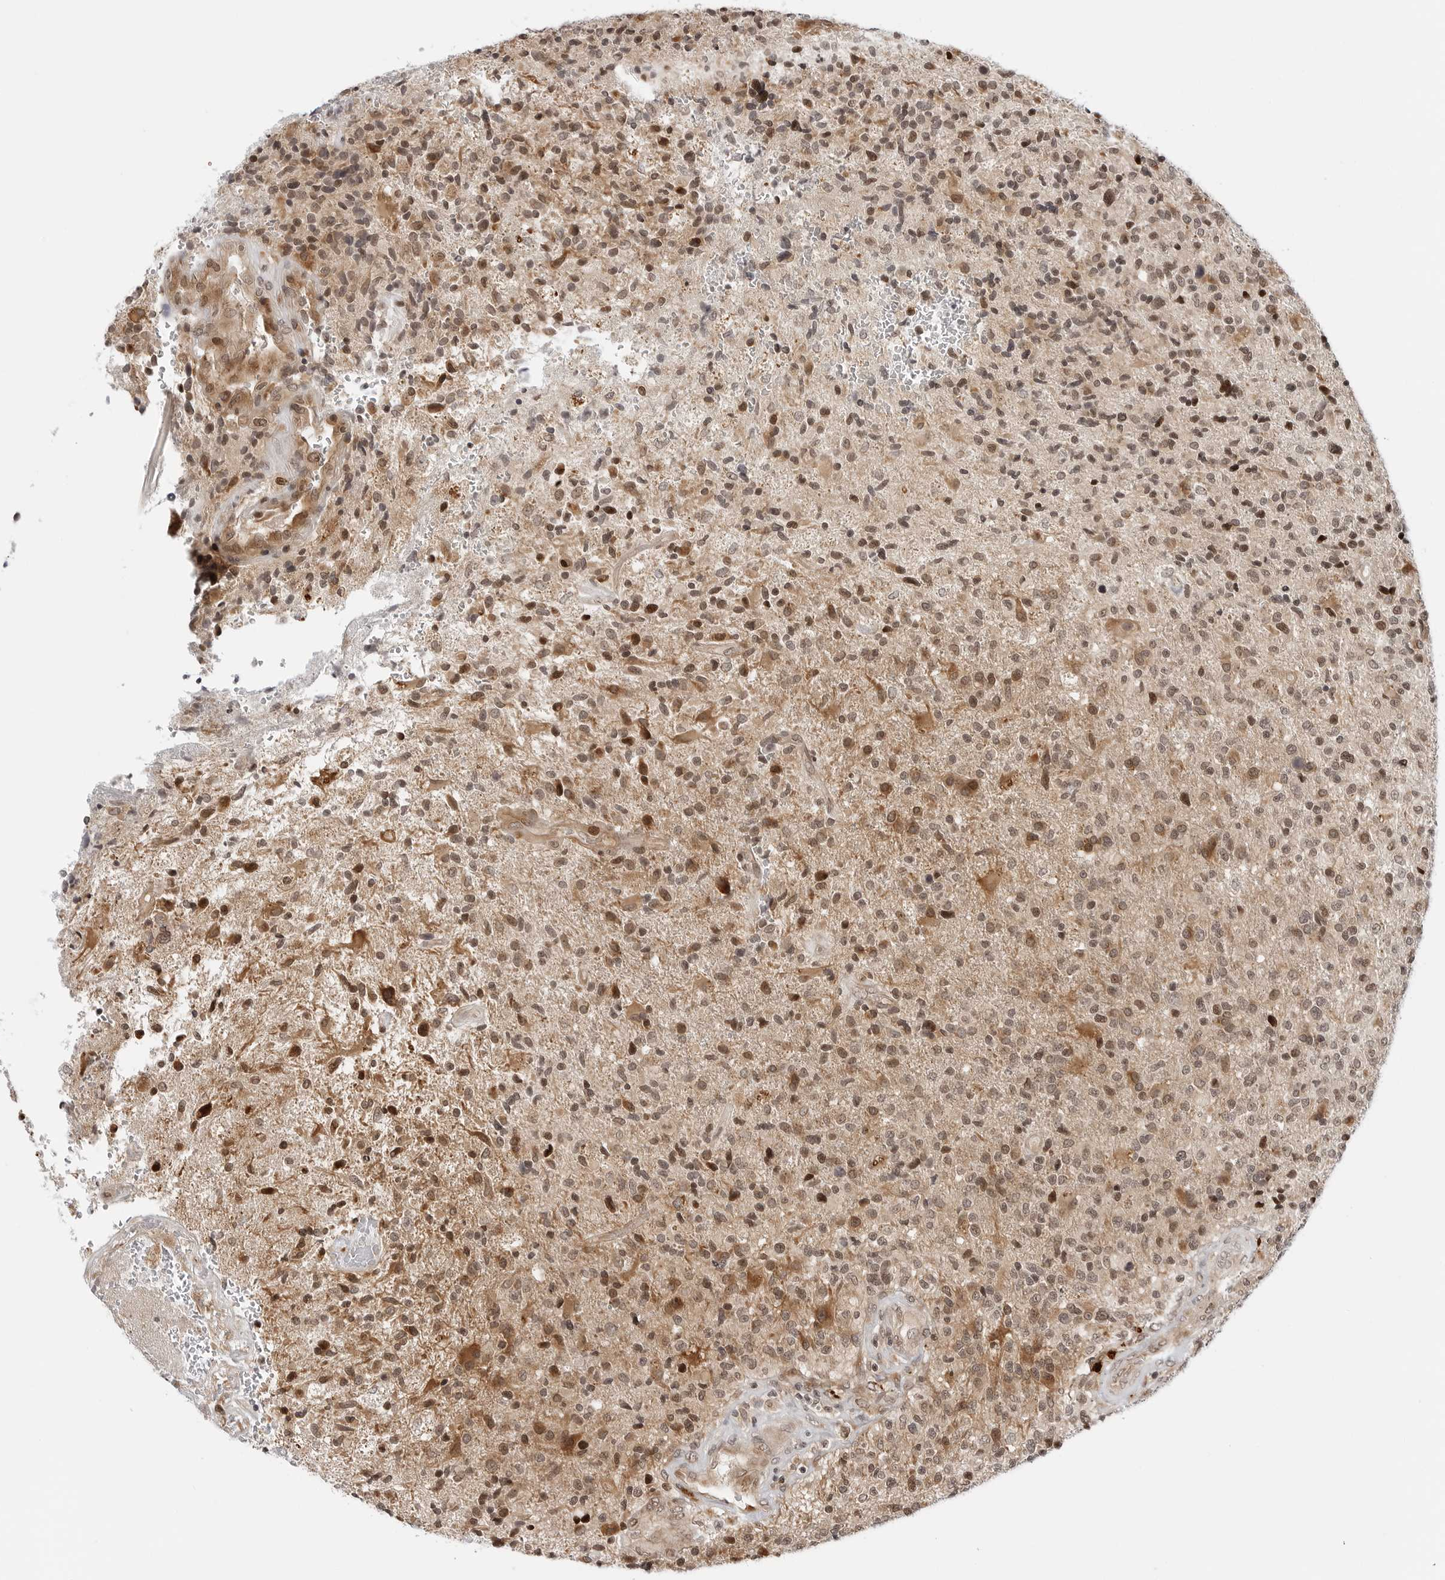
{"staining": {"intensity": "moderate", "quantity": ">75%", "location": "nuclear"}, "tissue": "glioma", "cell_type": "Tumor cells", "image_type": "cancer", "snomed": [{"axis": "morphology", "description": "Glioma, malignant, High grade"}, {"axis": "topography", "description": "Brain"}], "caption": "Immunohistochemical staining of glioma demonstrates medium levels of moderate nuclear positivity in approximately >75% of tumor cells. (Stains: DAB in brown, nuclei in blue, Microscopy: brightfield microscopy at high magnification).", "gene": "TIPRL", "patient": {"sex": "male", "age": 72}}